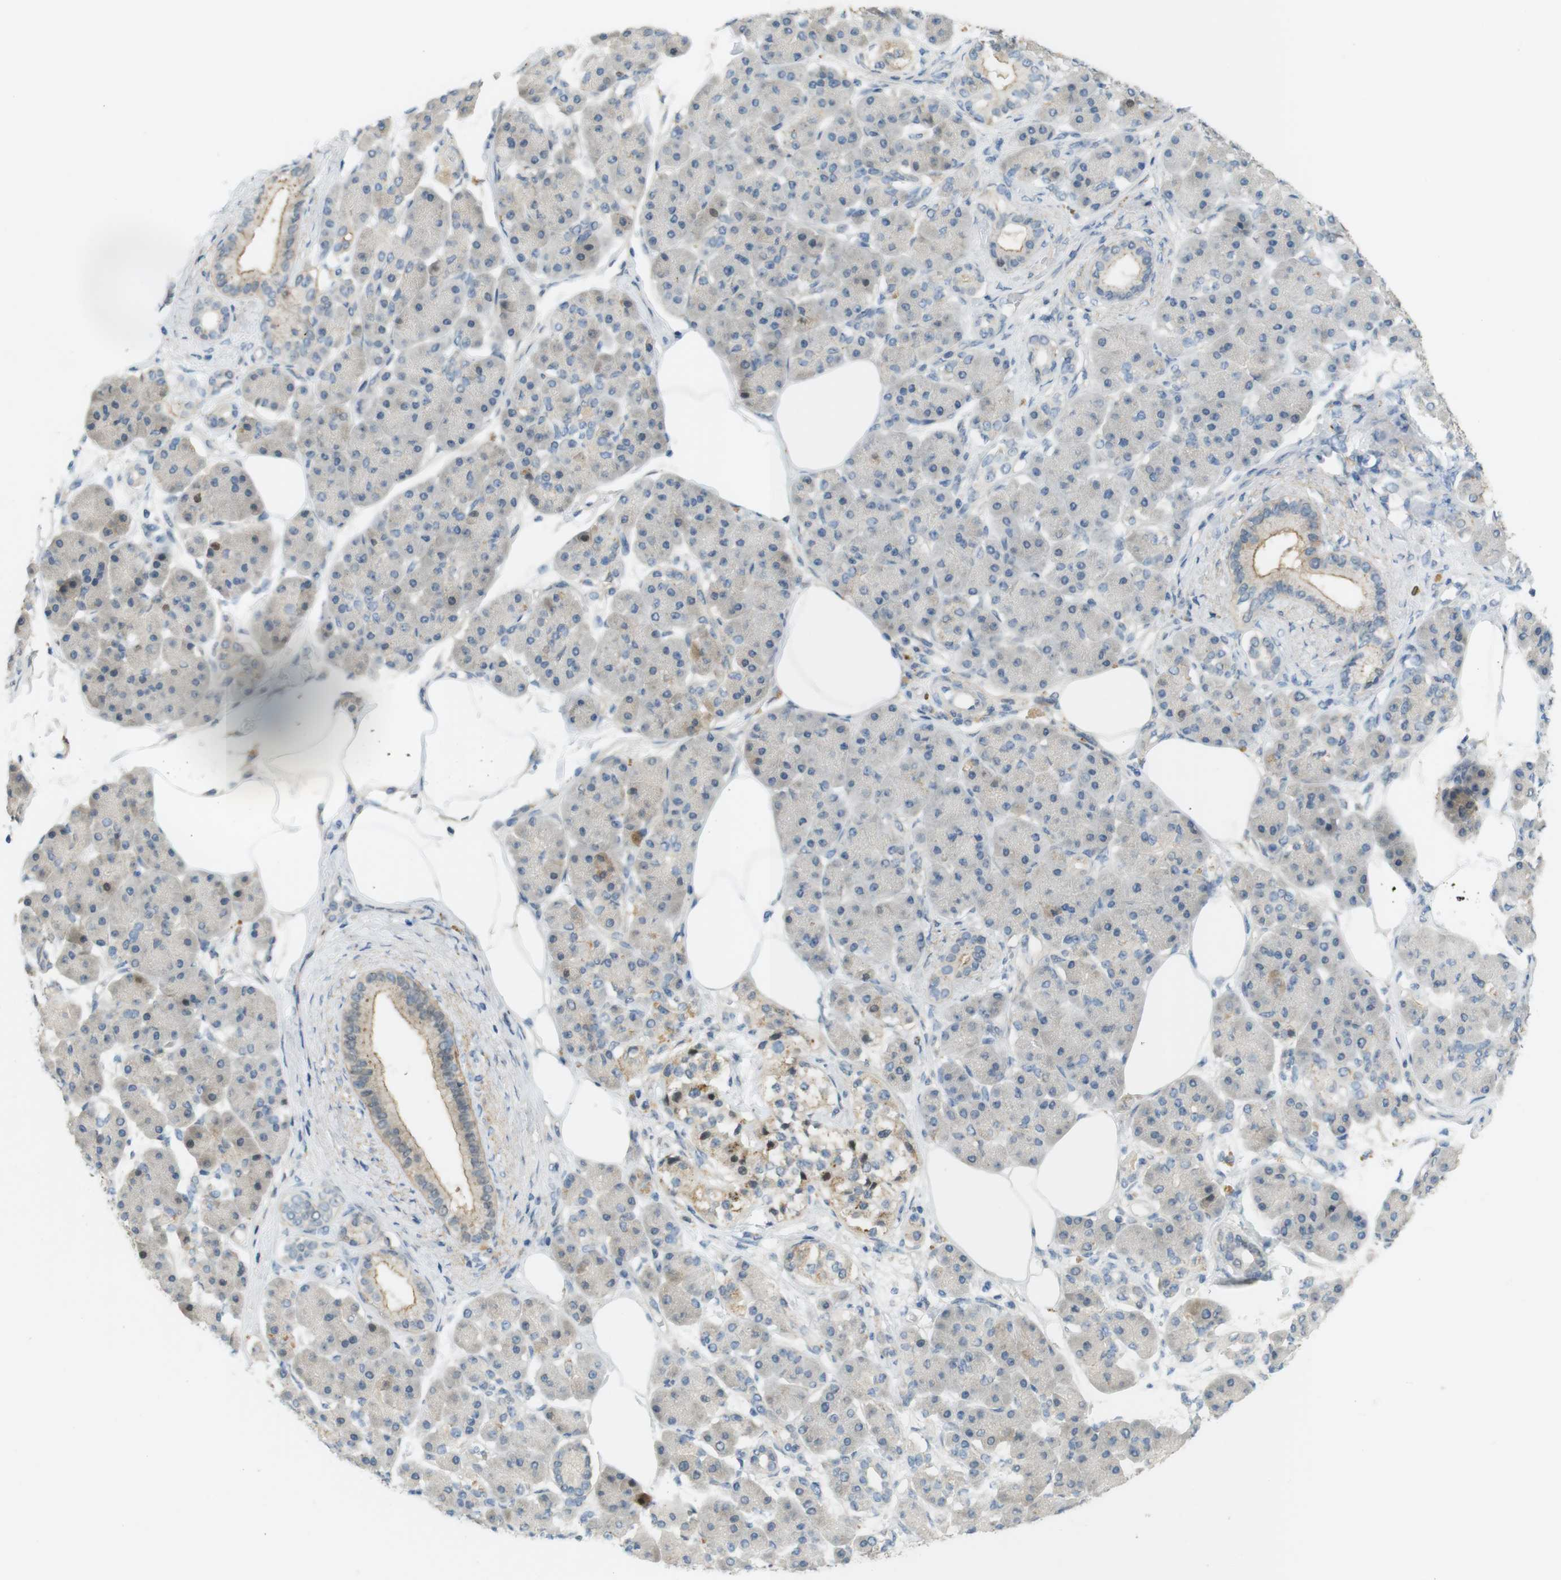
{"staining": {"intensity": "moderate", "quantity": "<25%", "location": "cytoplasmic/membranous"}, "tissue": "pancreatic cancer", "cell_type": "Tumor cells", "image_type": "cancer", "snomed": [{"axis": "morphology", "description": "Adenocarcinoma, NOS"}, {"axis": "morphology", "description": "Adenocarcinoma, metastatic, NOS"}, {"axis": "topography", "description": "Lymph node"}, {"axis": "topography", "description": "Pancreas"}, {"axis": "topography", "description": "Duodenum"}], "caption": "A low amount of moderate cytoplasmic/membranous staining is identified in about <25% of tumor cells in pancreatic cancer (adenocarcinoma) tissue.", "gene": "UGT8", "patient": {"sex": "female", "age": 64}}